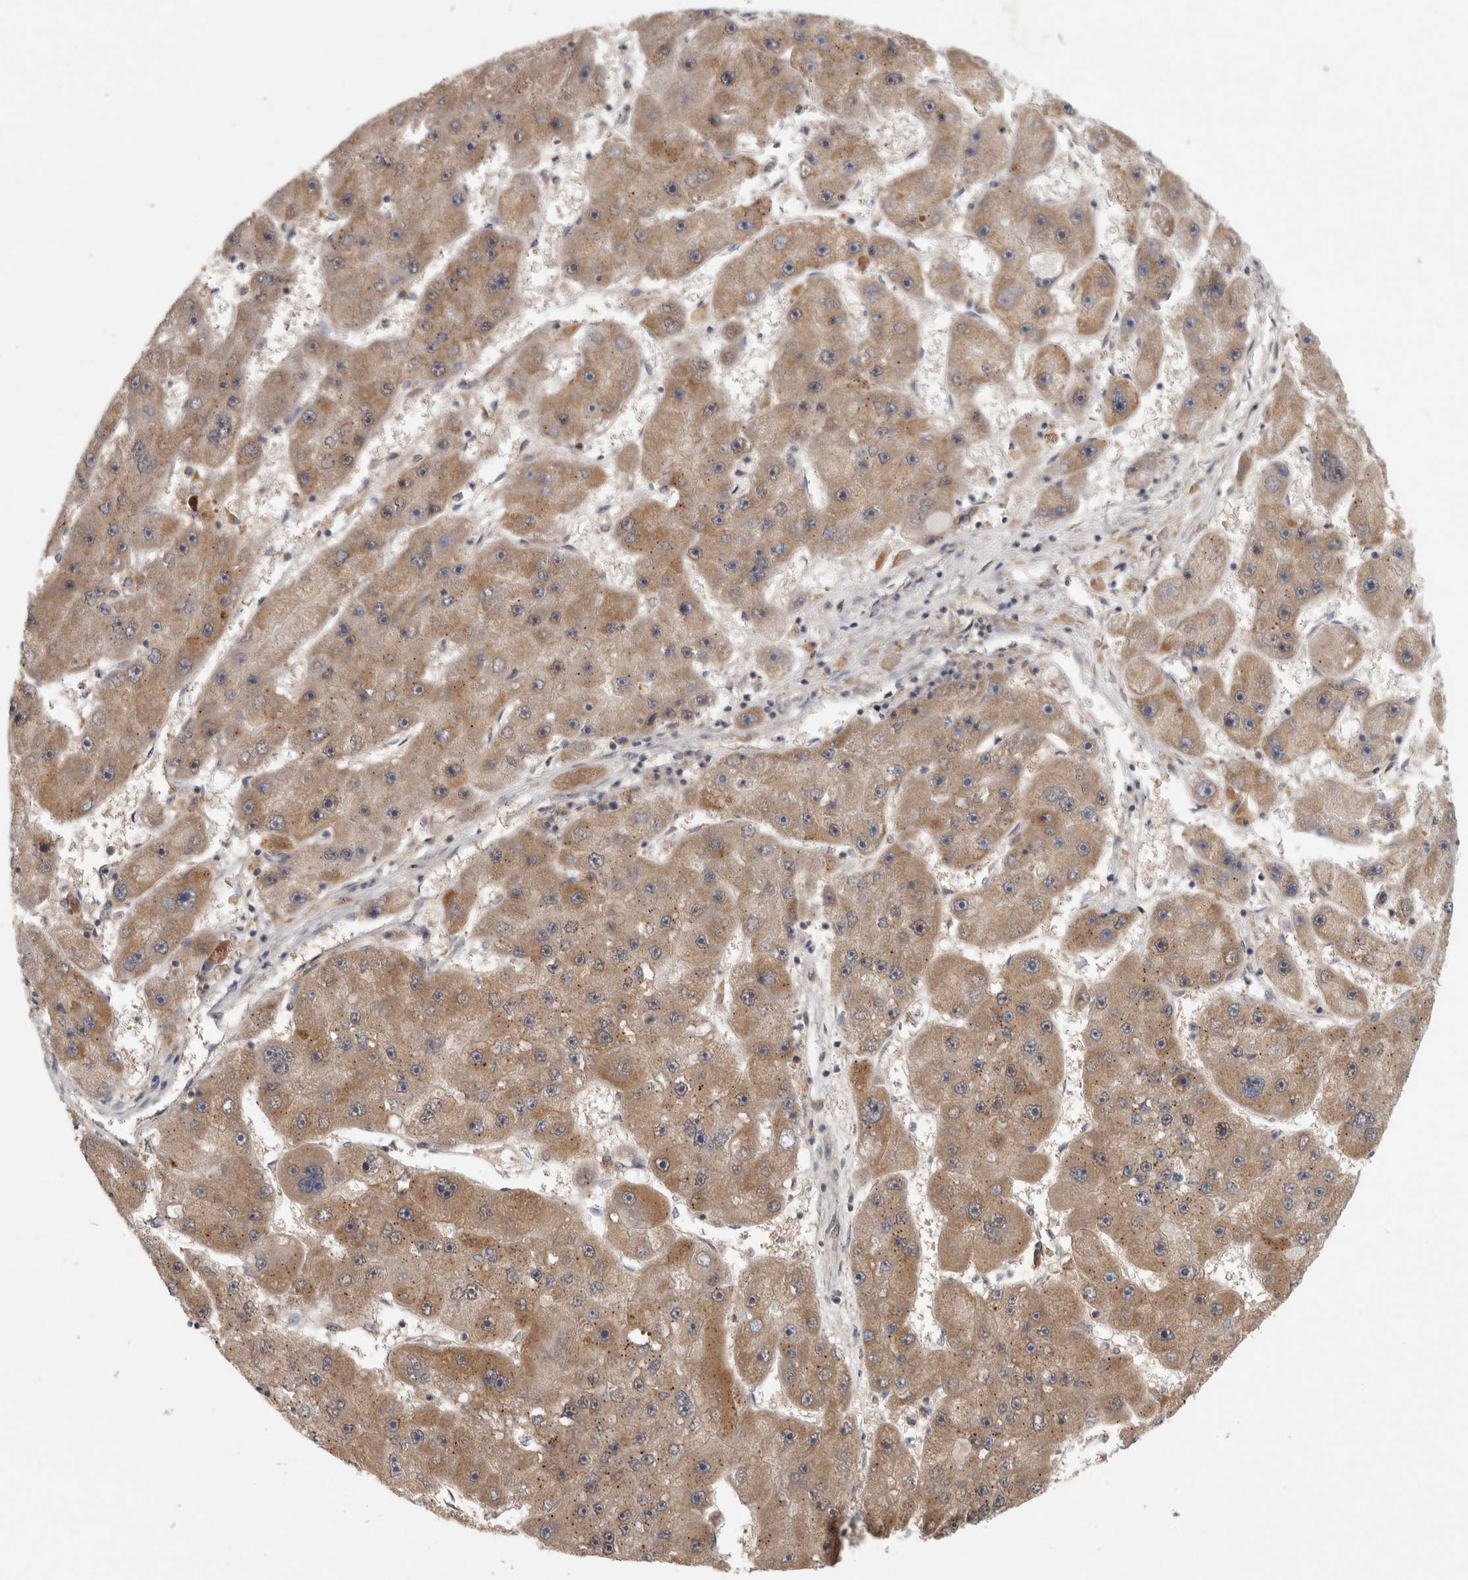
{"staining": {"intensity": "moderate", "quantity": ">75%", "location": "cytoplasmic/membranous"}, "tissue": "liver cancer", "cell_type": "Tumor cells", "image_type": "cancer", "snomed": [{"axis": "morphology", "description": "Carcinoma, Hepatocellular, NOS"}, {"axis": "topography", "description": "Liver"}], "caption": "IHC image of liver cancer (hepatocellular carcinoma) stained for a protein (brown), which shows medium levels of moderate cytoplasmic/membranous positivity in approximately >75% of tumor cells.", "gene": "KDM8", "patient": {"sex": "female", "age": 61}}